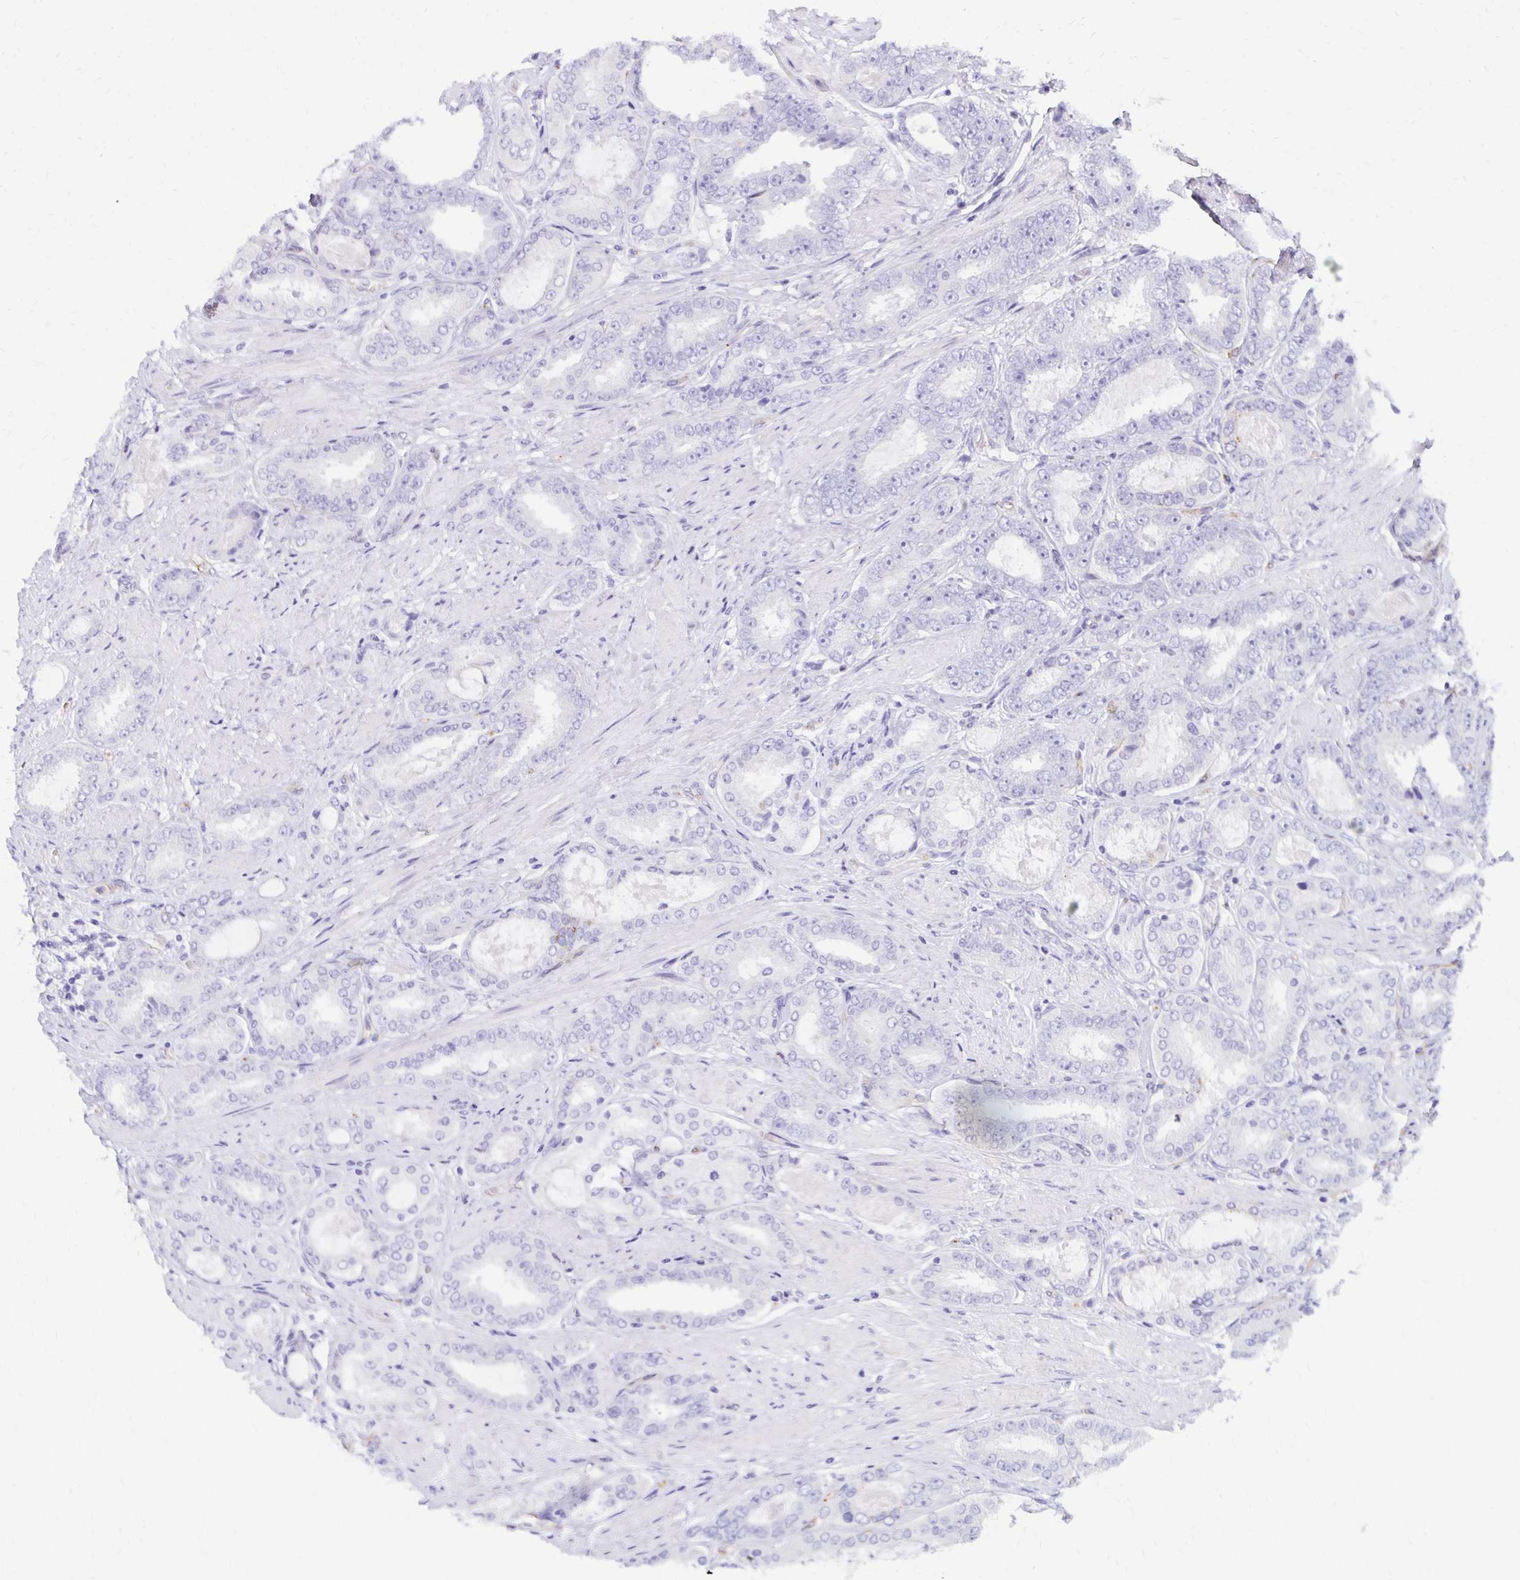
{"staining": {"intensity": "negative", "quantity": "none", "location": "none"}, "tissue": "prostate cancer", "cell_type": "Tumor cells", "image_type": "cancer", "snomed": [{"axis": "morphology", "description": "Adenocarcinoma, High grade"}, {"axis": "topography", "description": "Prostate"}], "caption": "Tumor cells show no significant expression in prostate high-grade adenocarcinoma.", "gene": "TTYH1", "patient": {"sex": "male", "age": 63}}